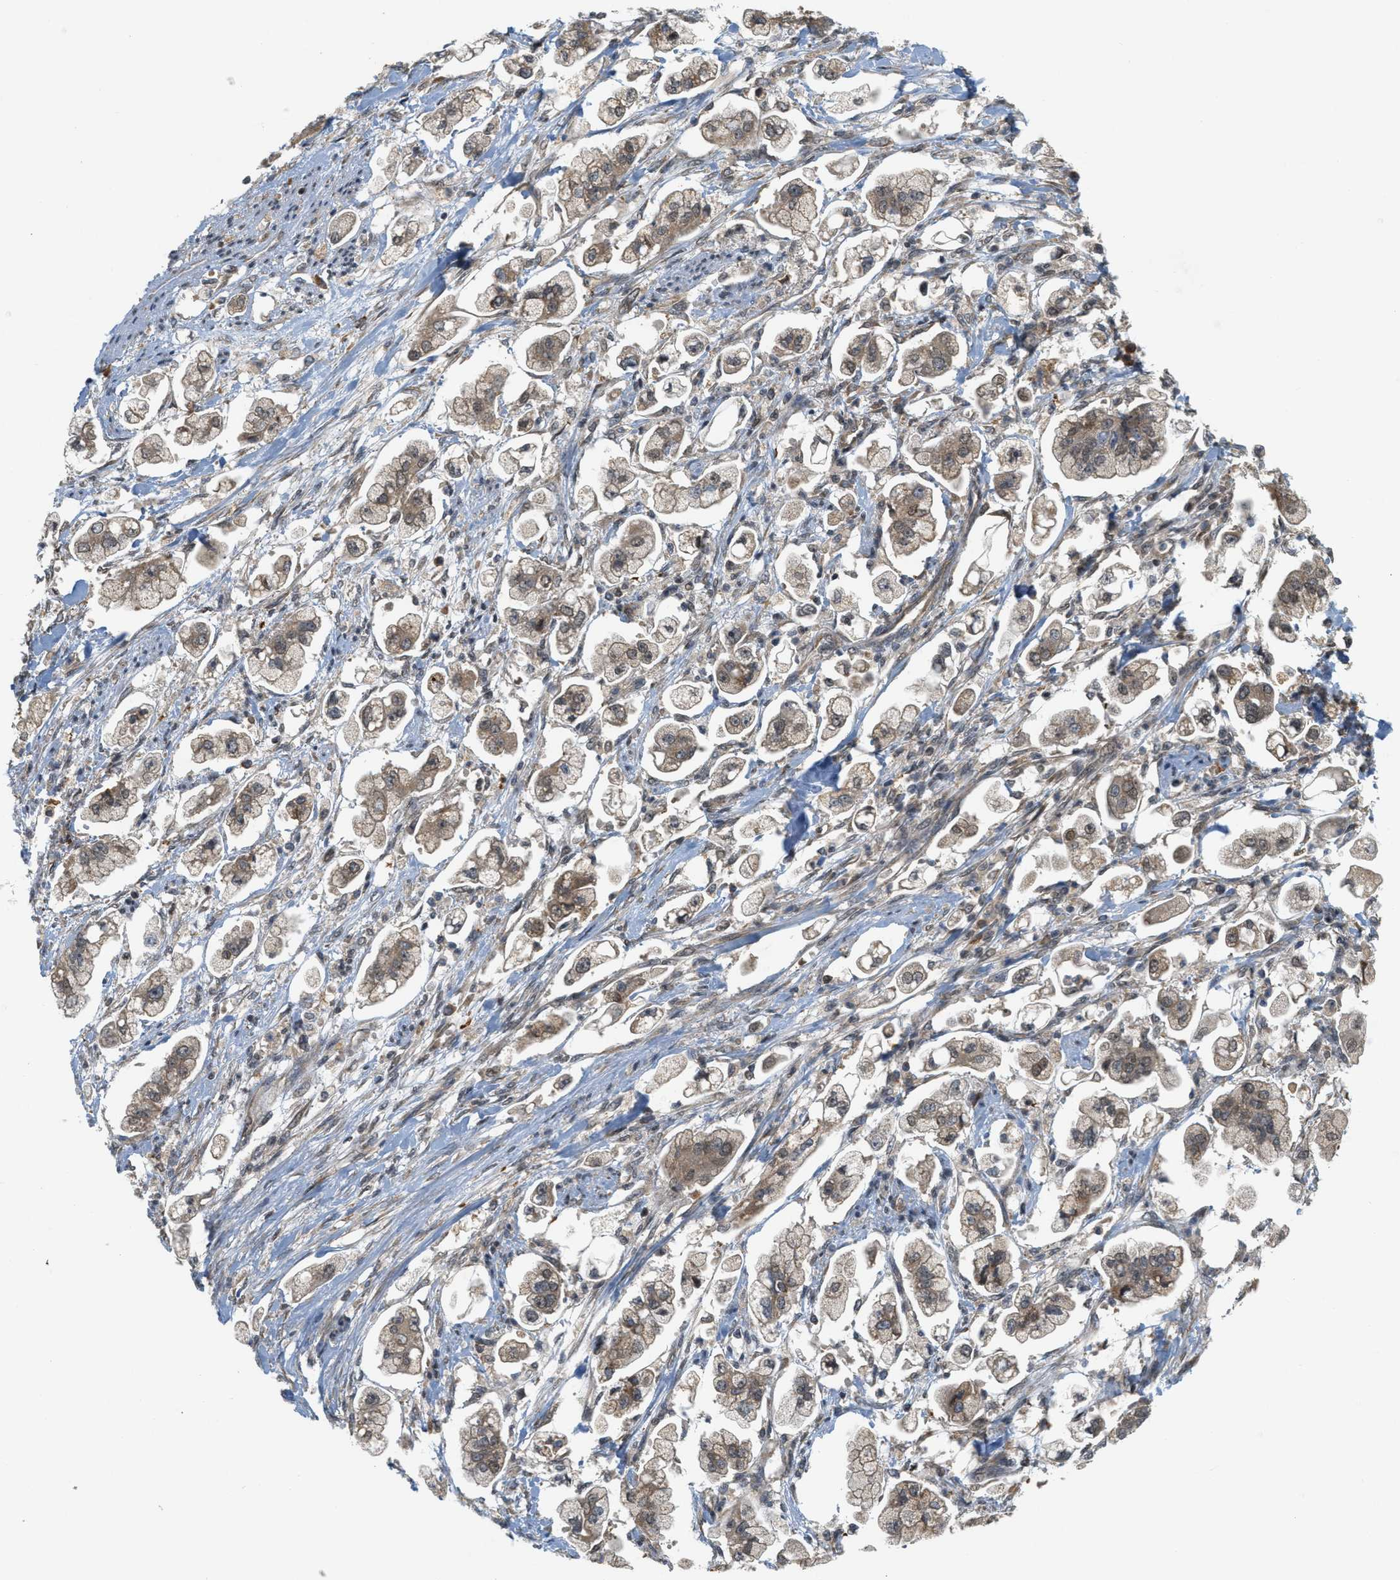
{"staining": {"intensity": "moderate", "quantity": ">75%", "location": "cytoplasmic/membranous"}, "tissue": "stomach cancer", "cell_type": "Tumor cells", "image_type": "cancer", "snomed": [{"axis": "morphology", "description": "Adenocarcinoma, NOS"}, {"axis": "topography", "description": "Stomach"}], "caption": "Tumor cells reveal medium levels of moderate cytoplasmic/membranous positivity in approximately >75% of cells in stomach cancer (adenocarcinoma).", "gene": "PRKD1", "patient": {"sex": "male", "age": 62}}